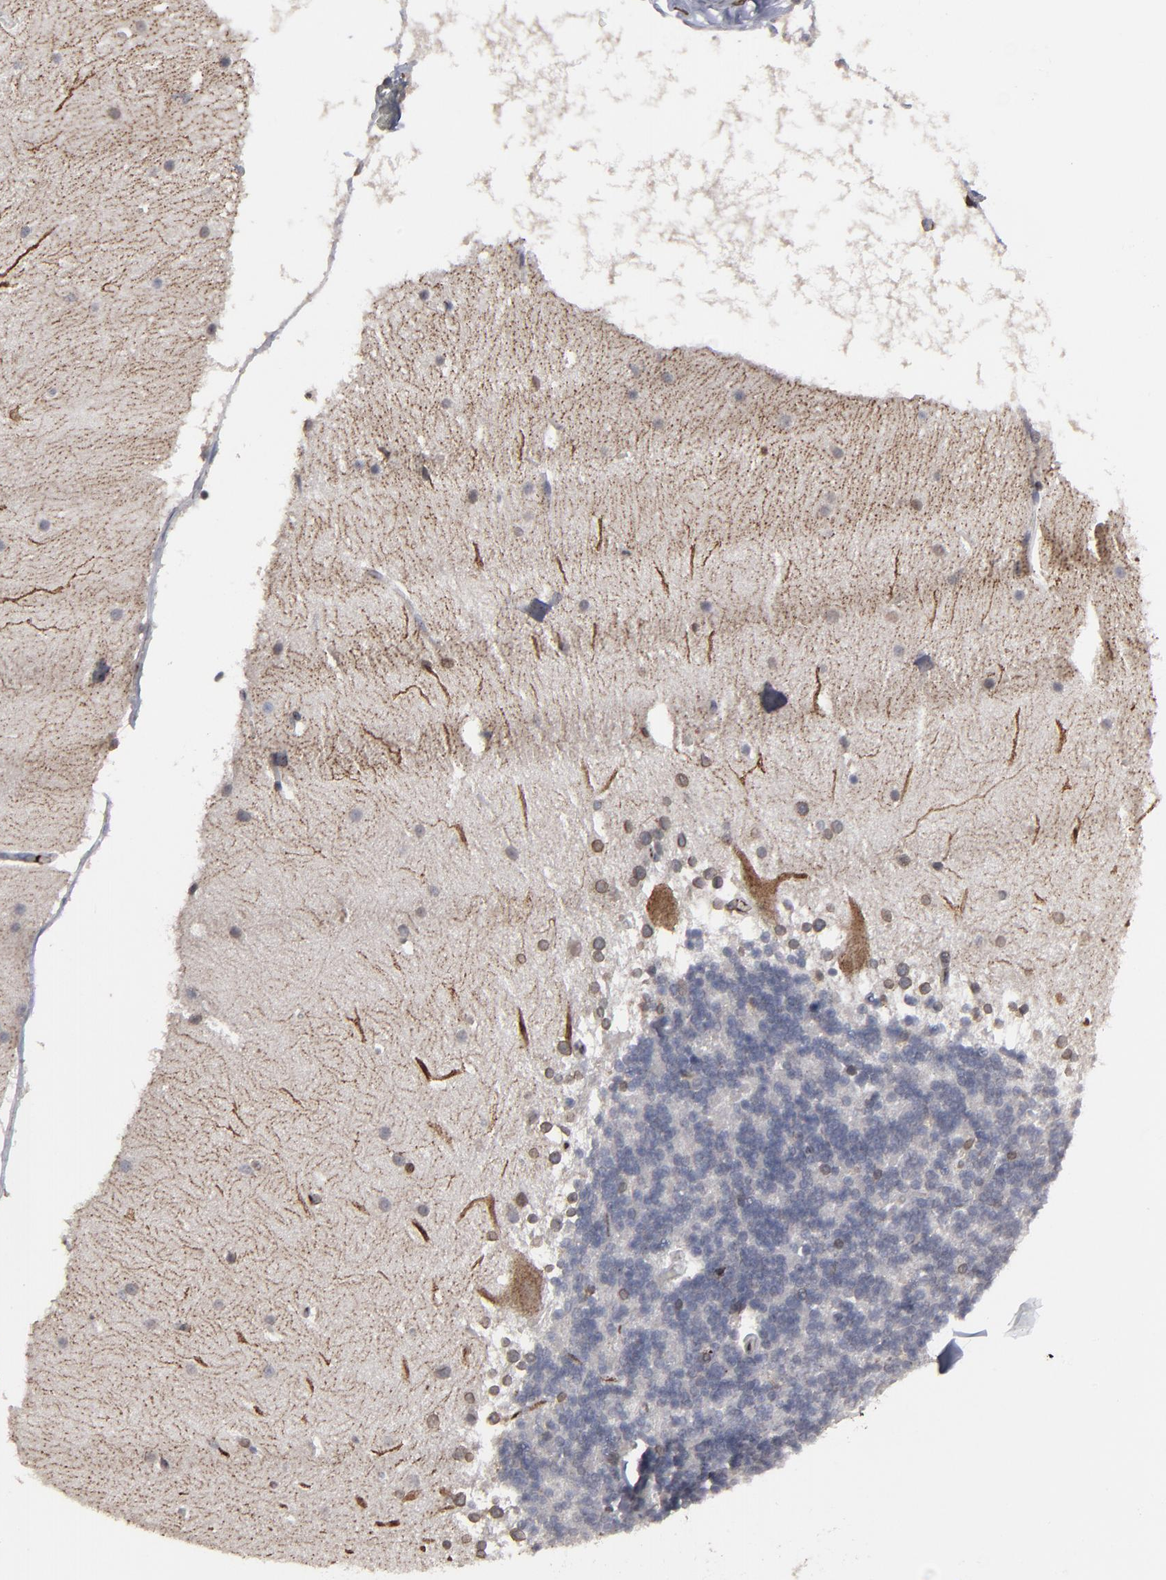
{"staining": {"intensity": "negative", "quantity": "none", "location": "none"}, "tissue": "cerebellum", "cell_type": "Cells in granular layer", "image_type": "normal", "snomed": [{"axis": "morphology", "description": "Normal tissue, NOS"}, {"axis": "topography", "description": "Cerebellum"}], "caption": "Normal cerebellum was stained to show a protein in brown. There is no significant expression in cells in granular layer.", "gene": "BAZ1A", "patient": {"sex": "female", "age": 19}}